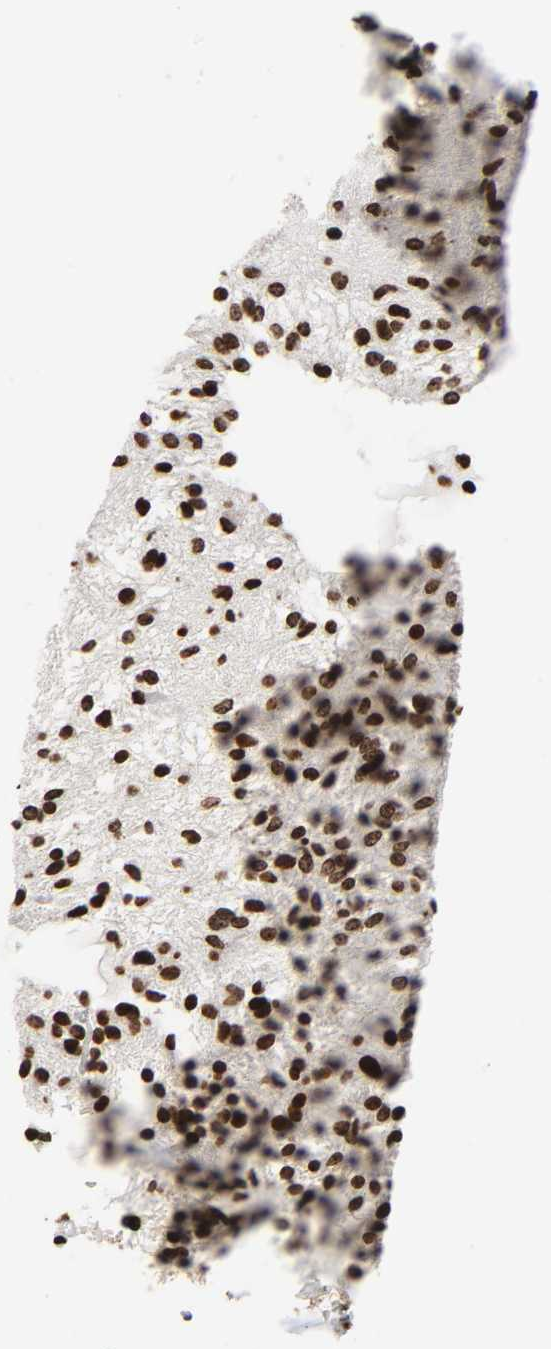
{"staining": {"intensity": "strong", "quantity": ">75%", "location": "nuclear"}, "tissue": "glioma", "cell_type": "Tumor cells", "image_type": "cancer", "snomed": [{"axis": "morphology", "description": "Glioma, malignant, NOS"}, {"axis": "topography", "description": "Cerebellum"}], "caption": "An image showing strong nuclear staining in approximately >75% of tumor cells in glioma (malignant), as visualized by brown immunohistochemical staining.", "gene": "RXRA", "patient": {"sex": "female", "age": 10}}